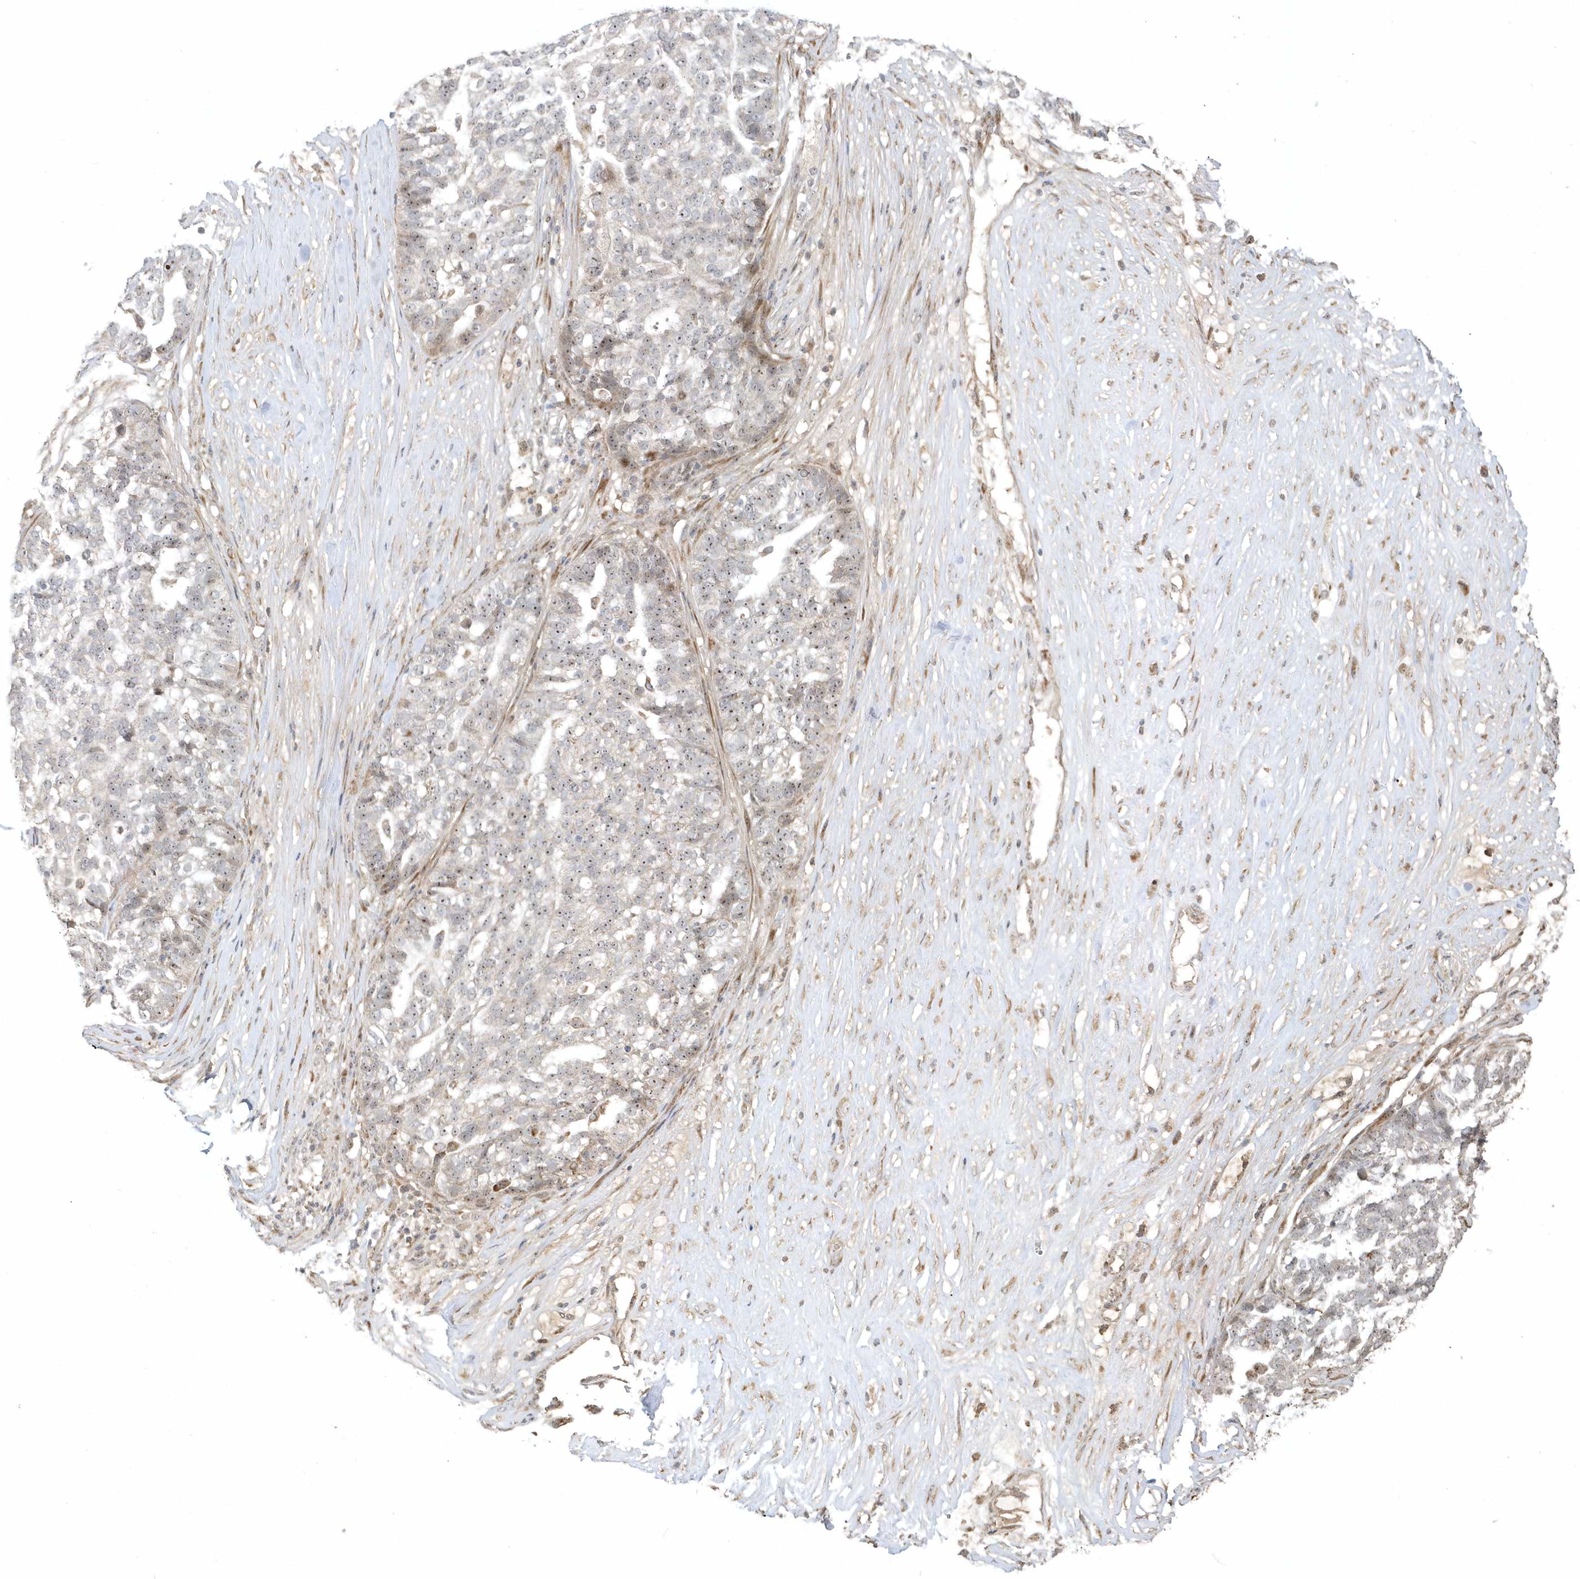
{"staining": {"intensity": "weak", "quantity": "25%-75%", "location": "nuclear"}, "tissue": "ovarian cancer", "cell_type": "Tumor cells", "image_type": "cancer", "snomed": [{"axis": "morphology", "description": "Cystadenocarcinoma, serous, NOS"}, {"axis": "topography", "description": "Ovary"}], "caption": "This histopathology image reveals ovarian cancer stained with IHC to label a protein in brown. The nuclear of tumor cells show weak positivity for the protein. Nuclei are counter-stained blue.", "gene": "ECM2", "patient": {"sex": "female", "age": 59}}